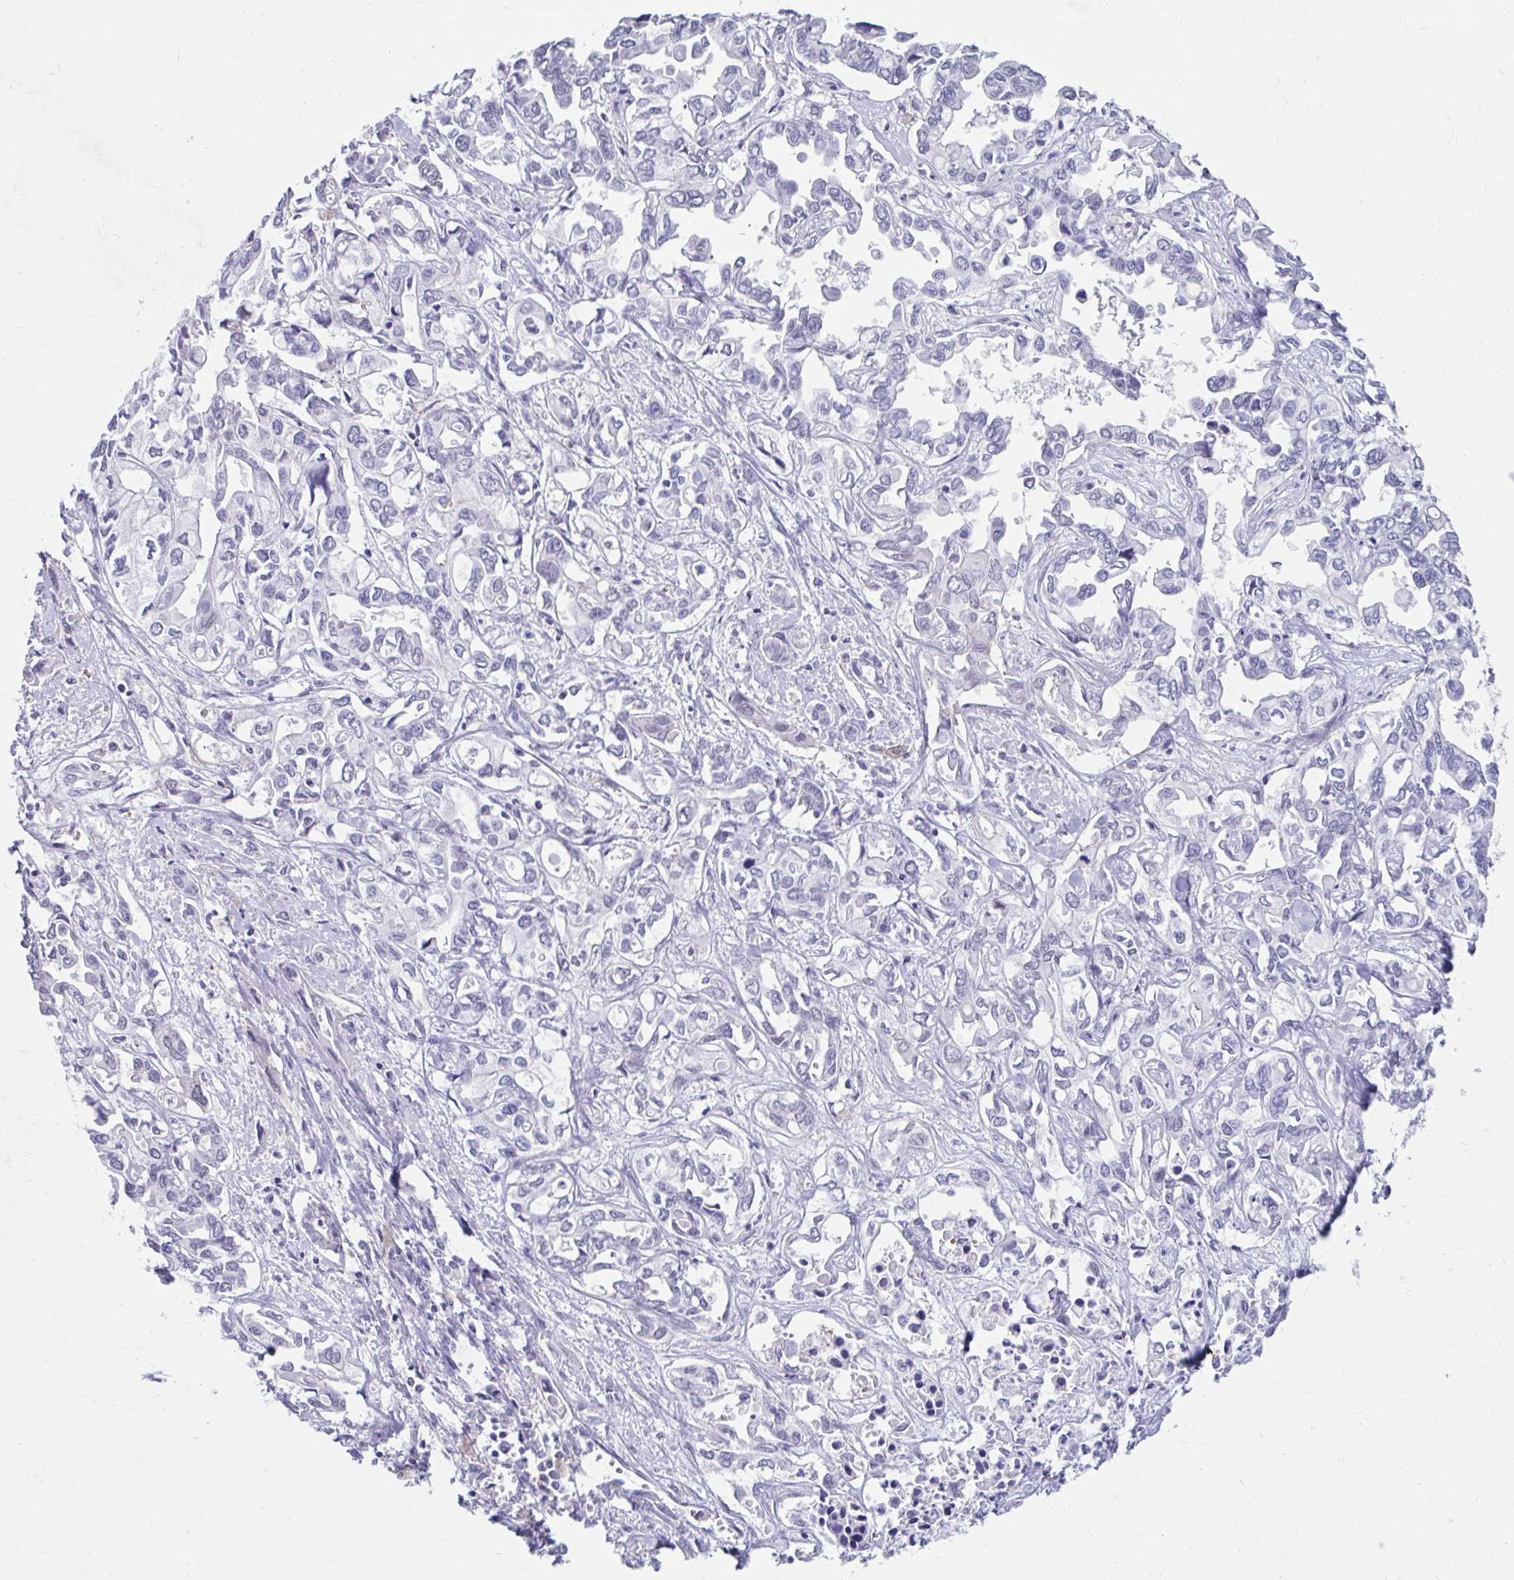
{"staining": {"intensity": "negative", "quantity": "none", "location": "none"}, "tissue": "liver cancer", "cell_type": "Tumor cells", "image_type": "cancer", "snomed": [{"axis": "morphology", "description": "Cholangiocarcinoma"}, {"axis": "topography", "description": "Liver"}], "caption": "This micrograph is of liver cholangiocarcinoma stained with immunohistochemistry to label a protein in brown with the nuclei are counter-stained blue. There is no expression in tumor cells. (DAB (3,3'-diaminobenzidine) immunohistochemistry visualized using brightfield microscopy, high magnification).", "gene": "DCAF17", "patient": {"sex": "female", "age": 64}}